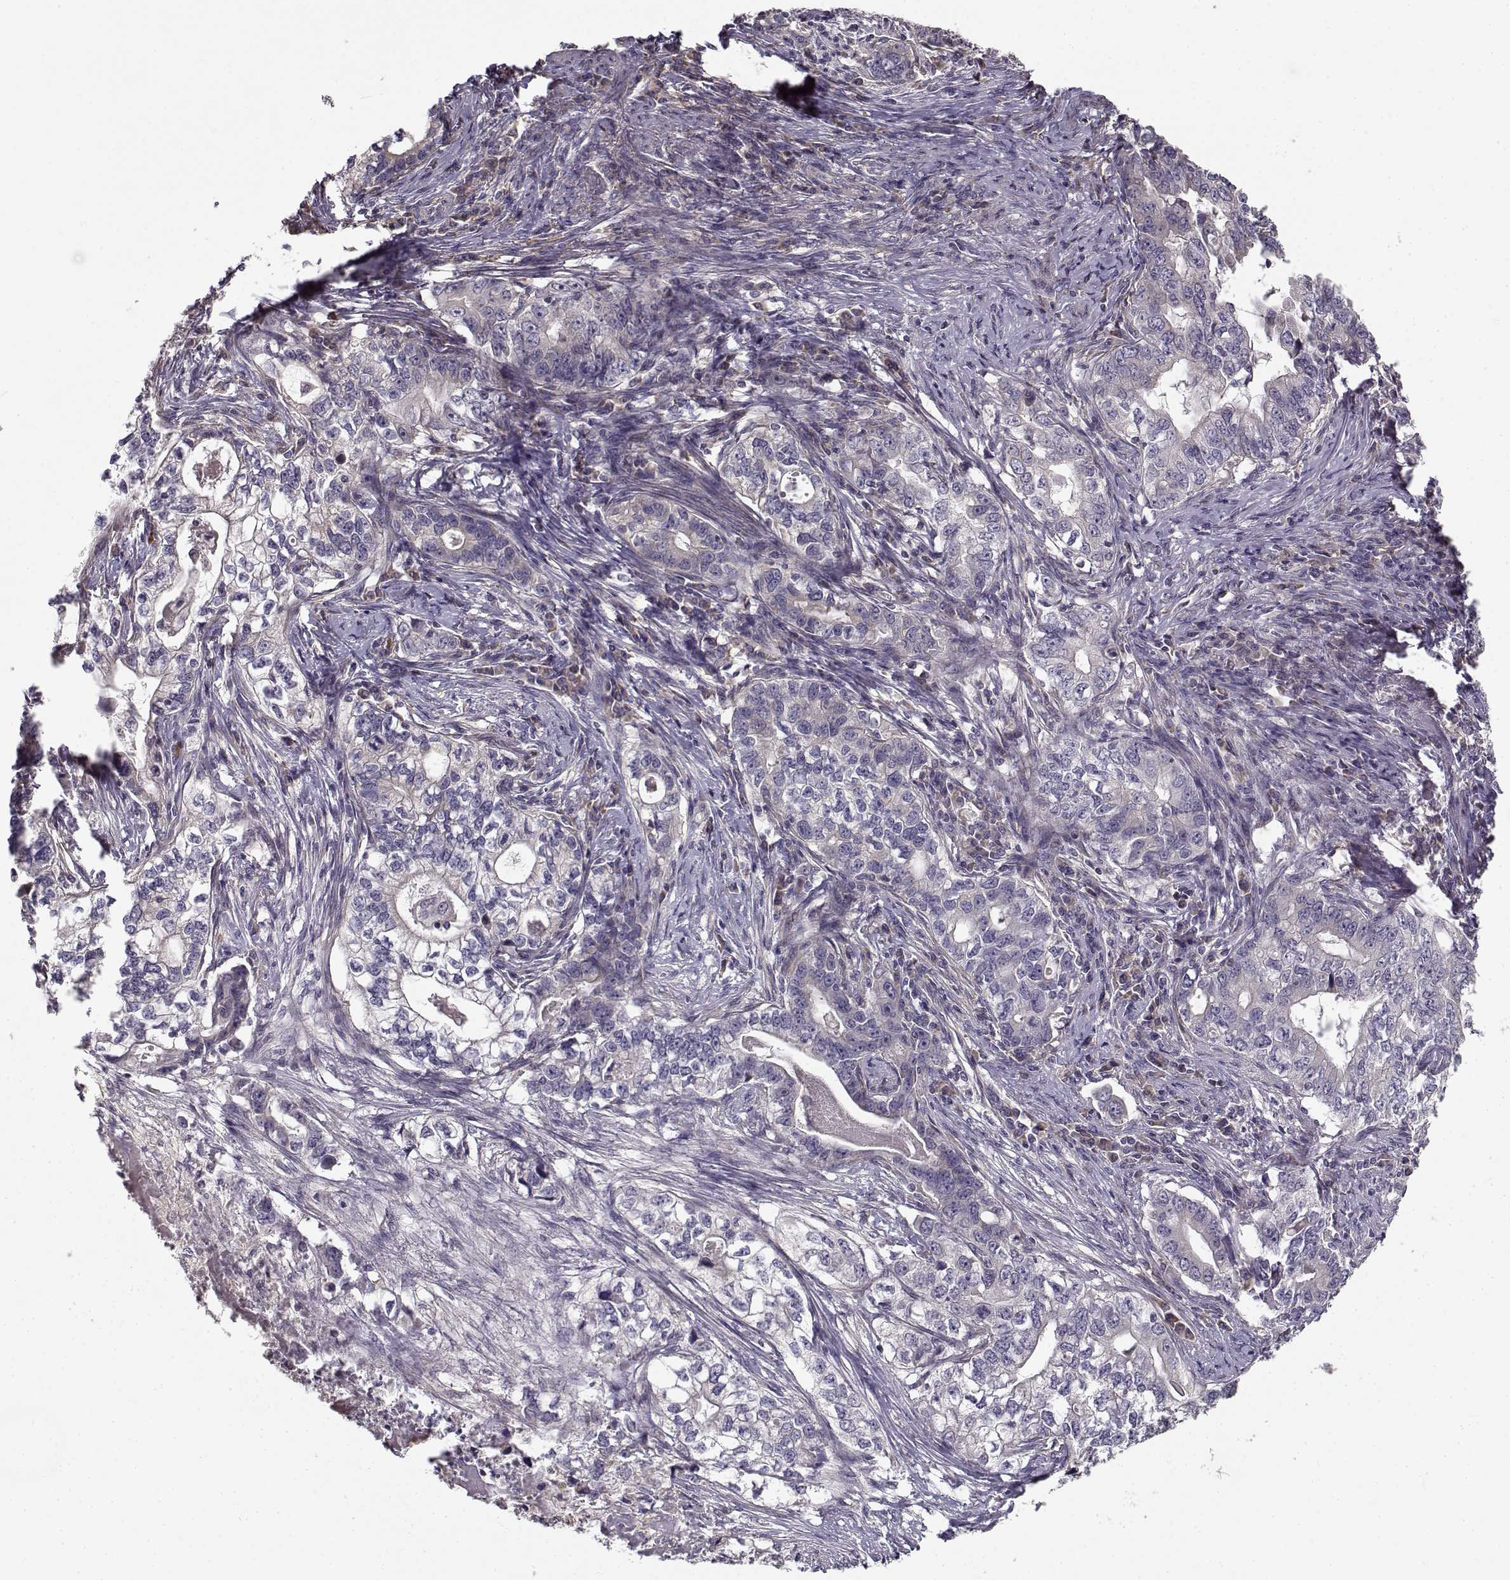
{"staining": {"intensity": "negative", "quantity": "none", "location": "none"}, "tissue": "stomach cancer", "cell_type": "Tumor cells", "image_type": "cancer", "snomed": [{"axis": "morphology", "description": "Adenocarcinoma, NOS"}, {"axis": "topography", "description": "Stomach, lower"}], "caption": "Stomach adenocarcinoma was stained to show a protein in brown. There is no significant staining in tumor cells.", "gene": "ENTPD8", "patient": {"sex": "female", "age": 72}}